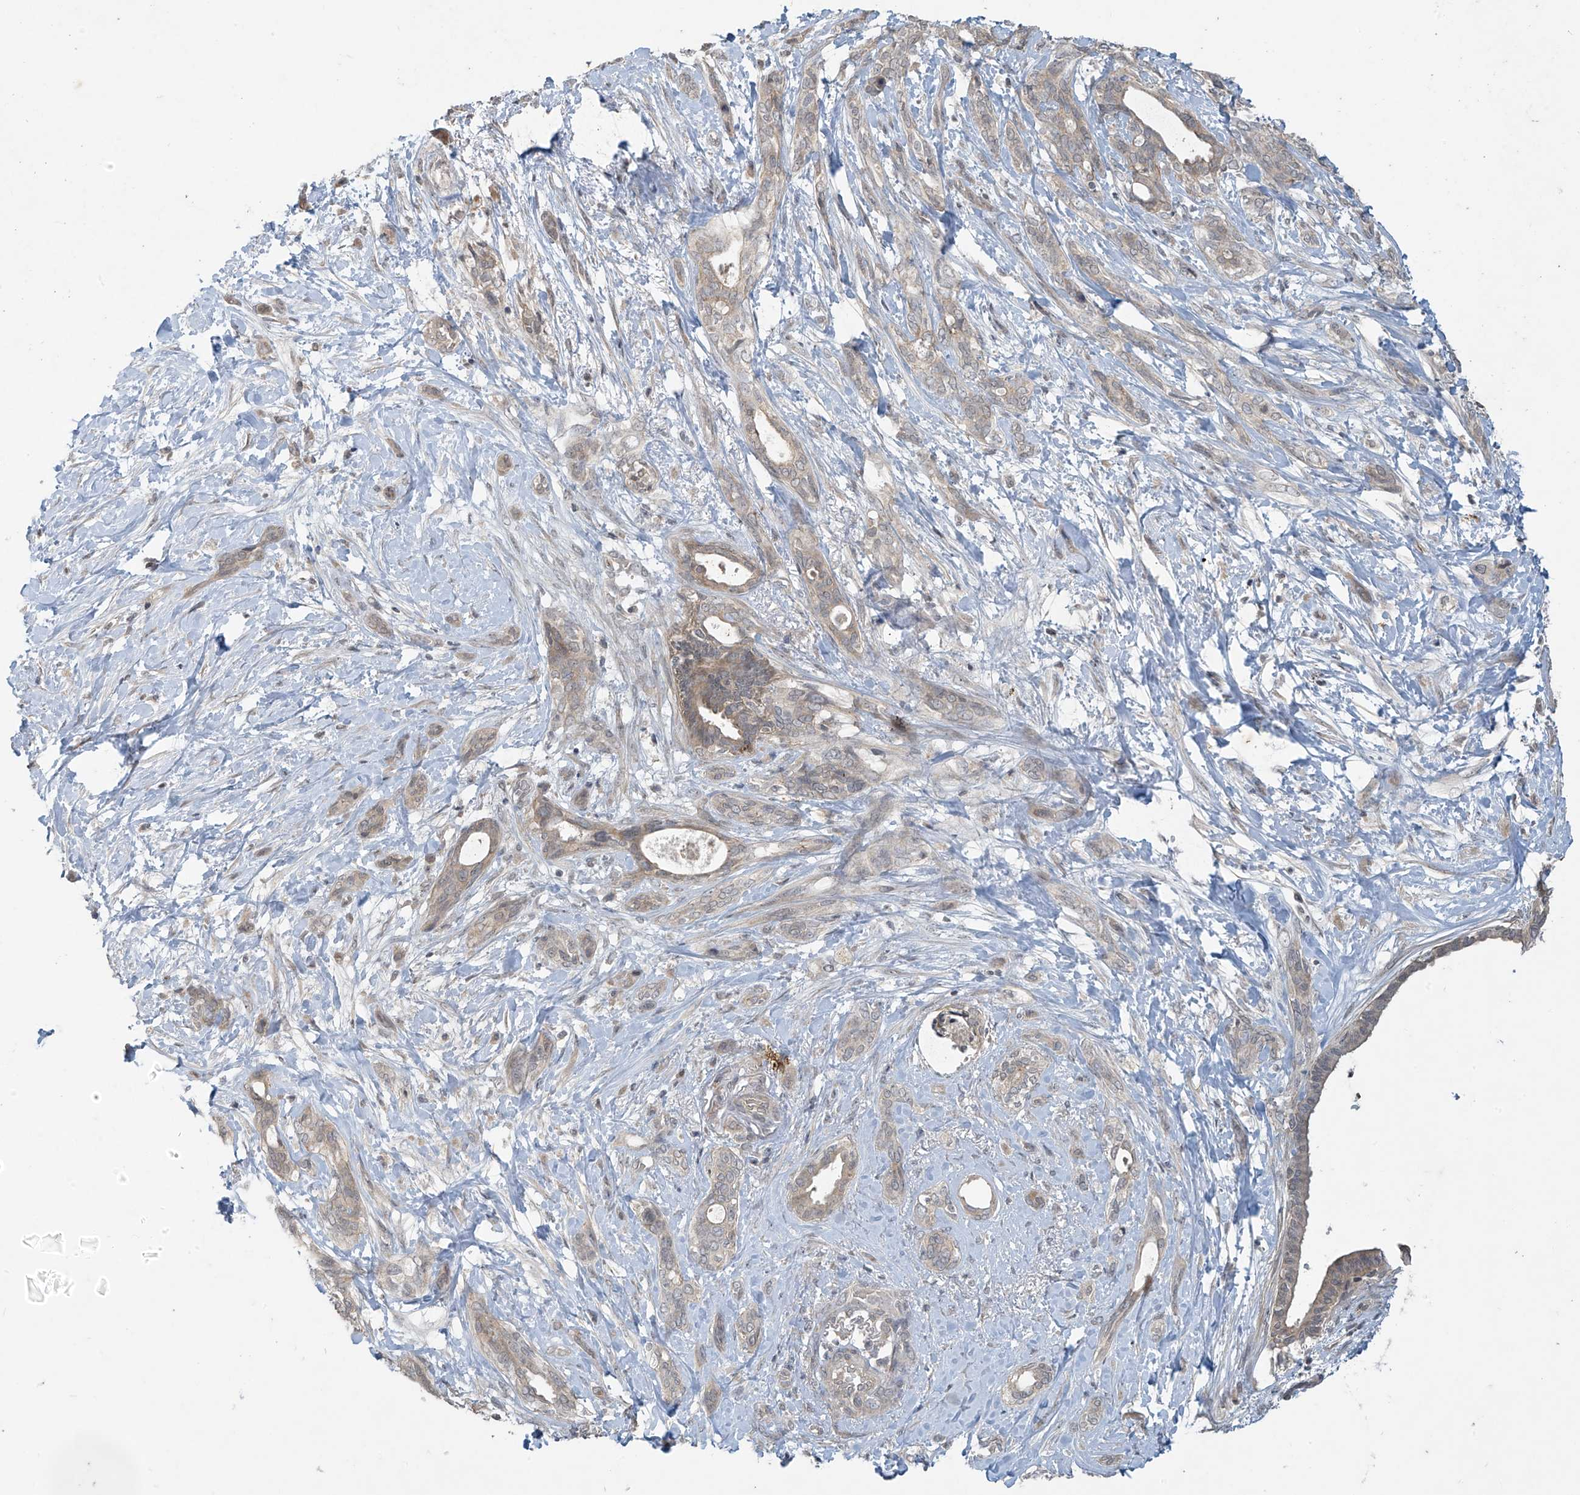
{"staining": {"intensity": "weak", "quantity": ">75%", "location": "cytoplasmic/membranous"}, "tissue": "pancreatic cancer", "cell_type": "Tumor cells", "image_type": "cancer", "snomed": [{"axis": "morphology", "description": "Normal tissue, NOS"}, {"axis": "morphology", "description": "Adenocarcinoma, NOS"}, {"axis": "topography", "description": "Pancreas"}, {"axis": "topography", "description": "Peripheral nerve tissue"}], "caption": "The histopathology image shows a brown stain indicating the presence of a protein in the cytoplasmic/membranous of tumor cells in pancreatic adenocarcinoma.", "gene": "DGKQ", "patient": {"sex": "female", "age": 63}}